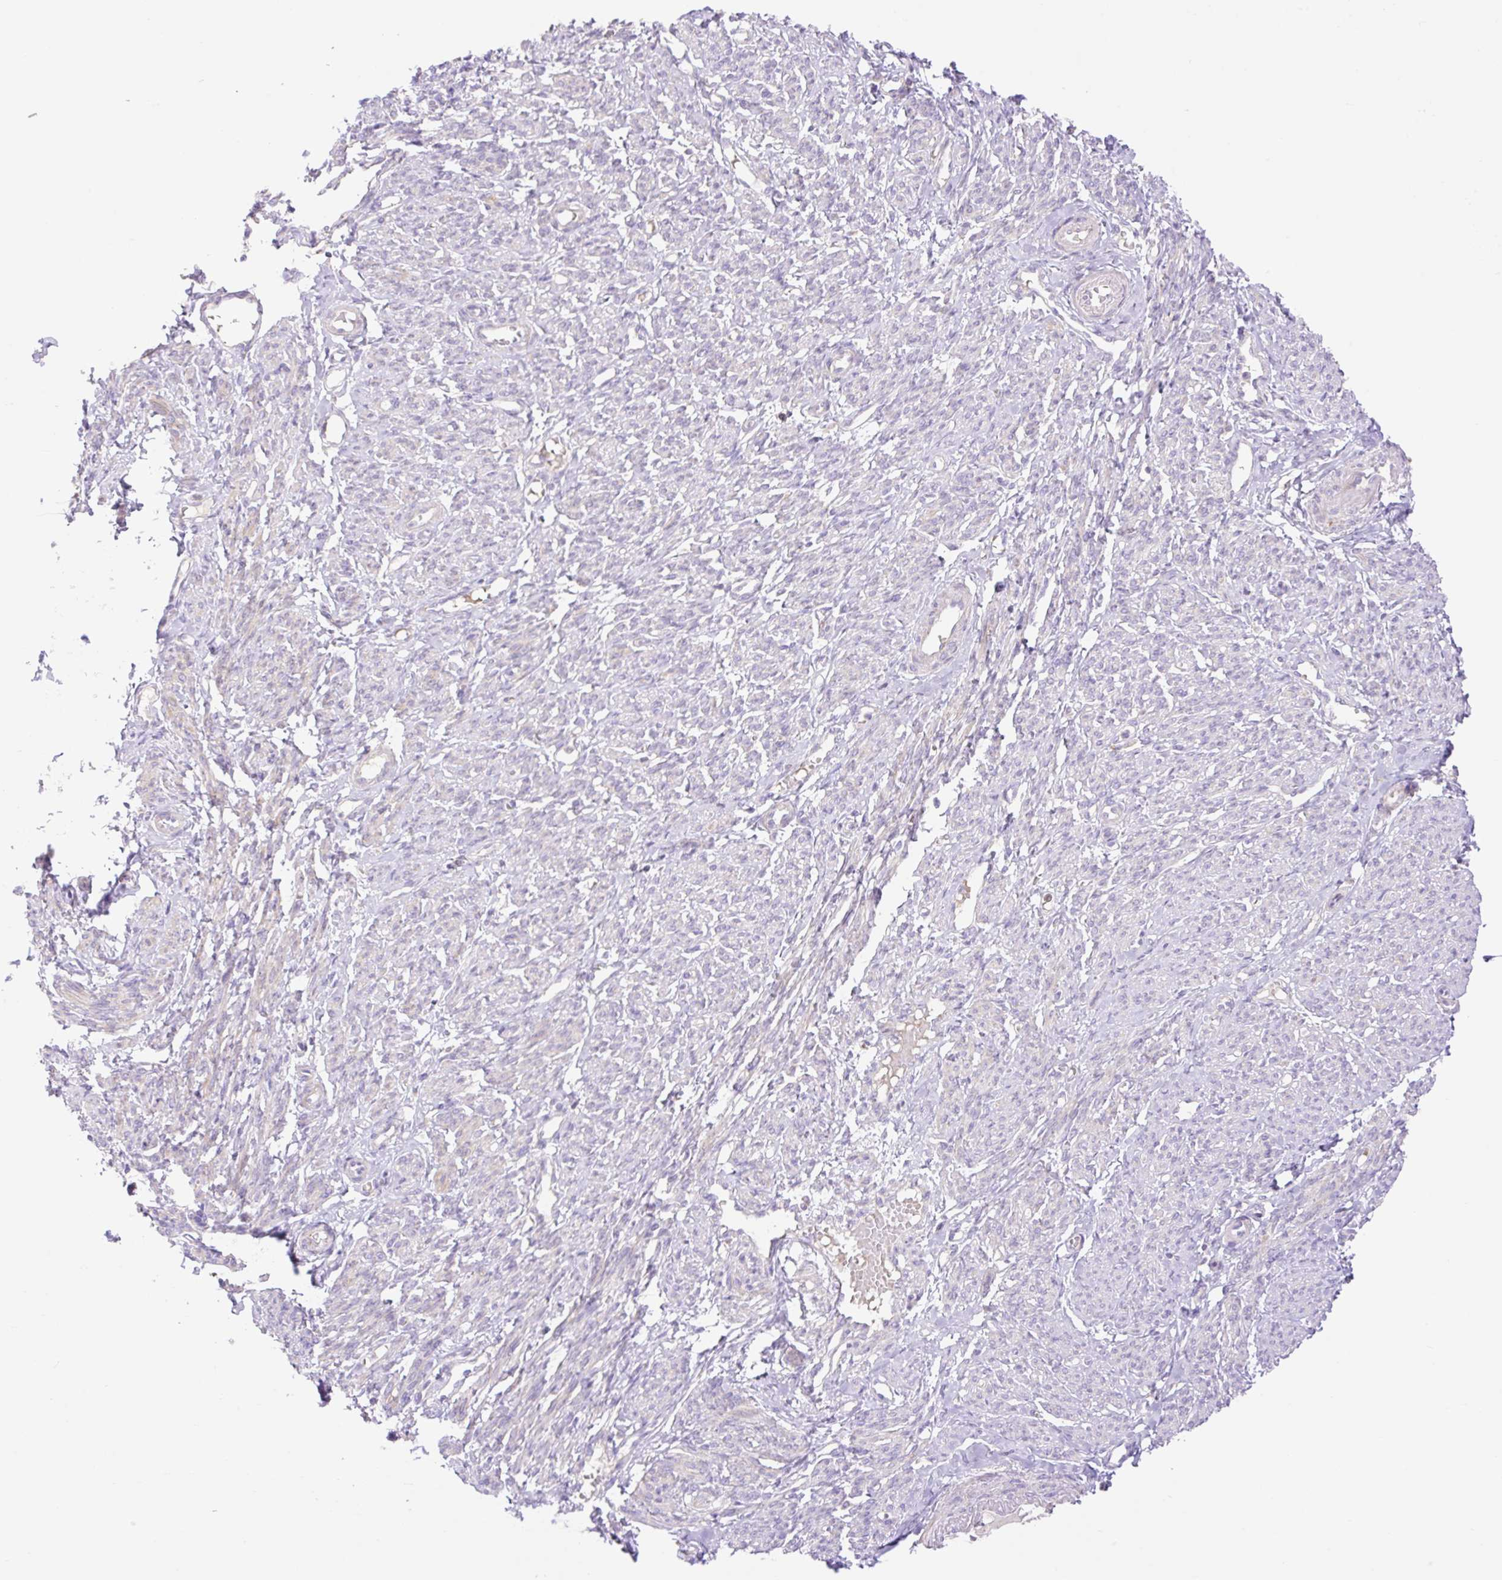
{"staining": {"intensity": "weak", "quantity": "25%-75%", "location": "cytoplasmic/membranous"}, "tissue": "smooth muscle", "cell_type": "Smooth muscle cells", "image_type": "normal", "snomed": [{"axis": "morphology", "description": "Normal tissue, NOS"}, {"axis": "topography", "description": "Smooth muscle"}], "caption": "IHC photomicrograph of normal smooth muscle: human smooth muscle stained using immunohistochemistry (IHC) shows low levels of weak protein expression localized specifically in the cytoplasmic/membranous of smooth muscle cells, appearing as a cytoplasmic/membranous brown color.", "gene": "VPS25", "patient": {"sex": "female", "age": 65}}